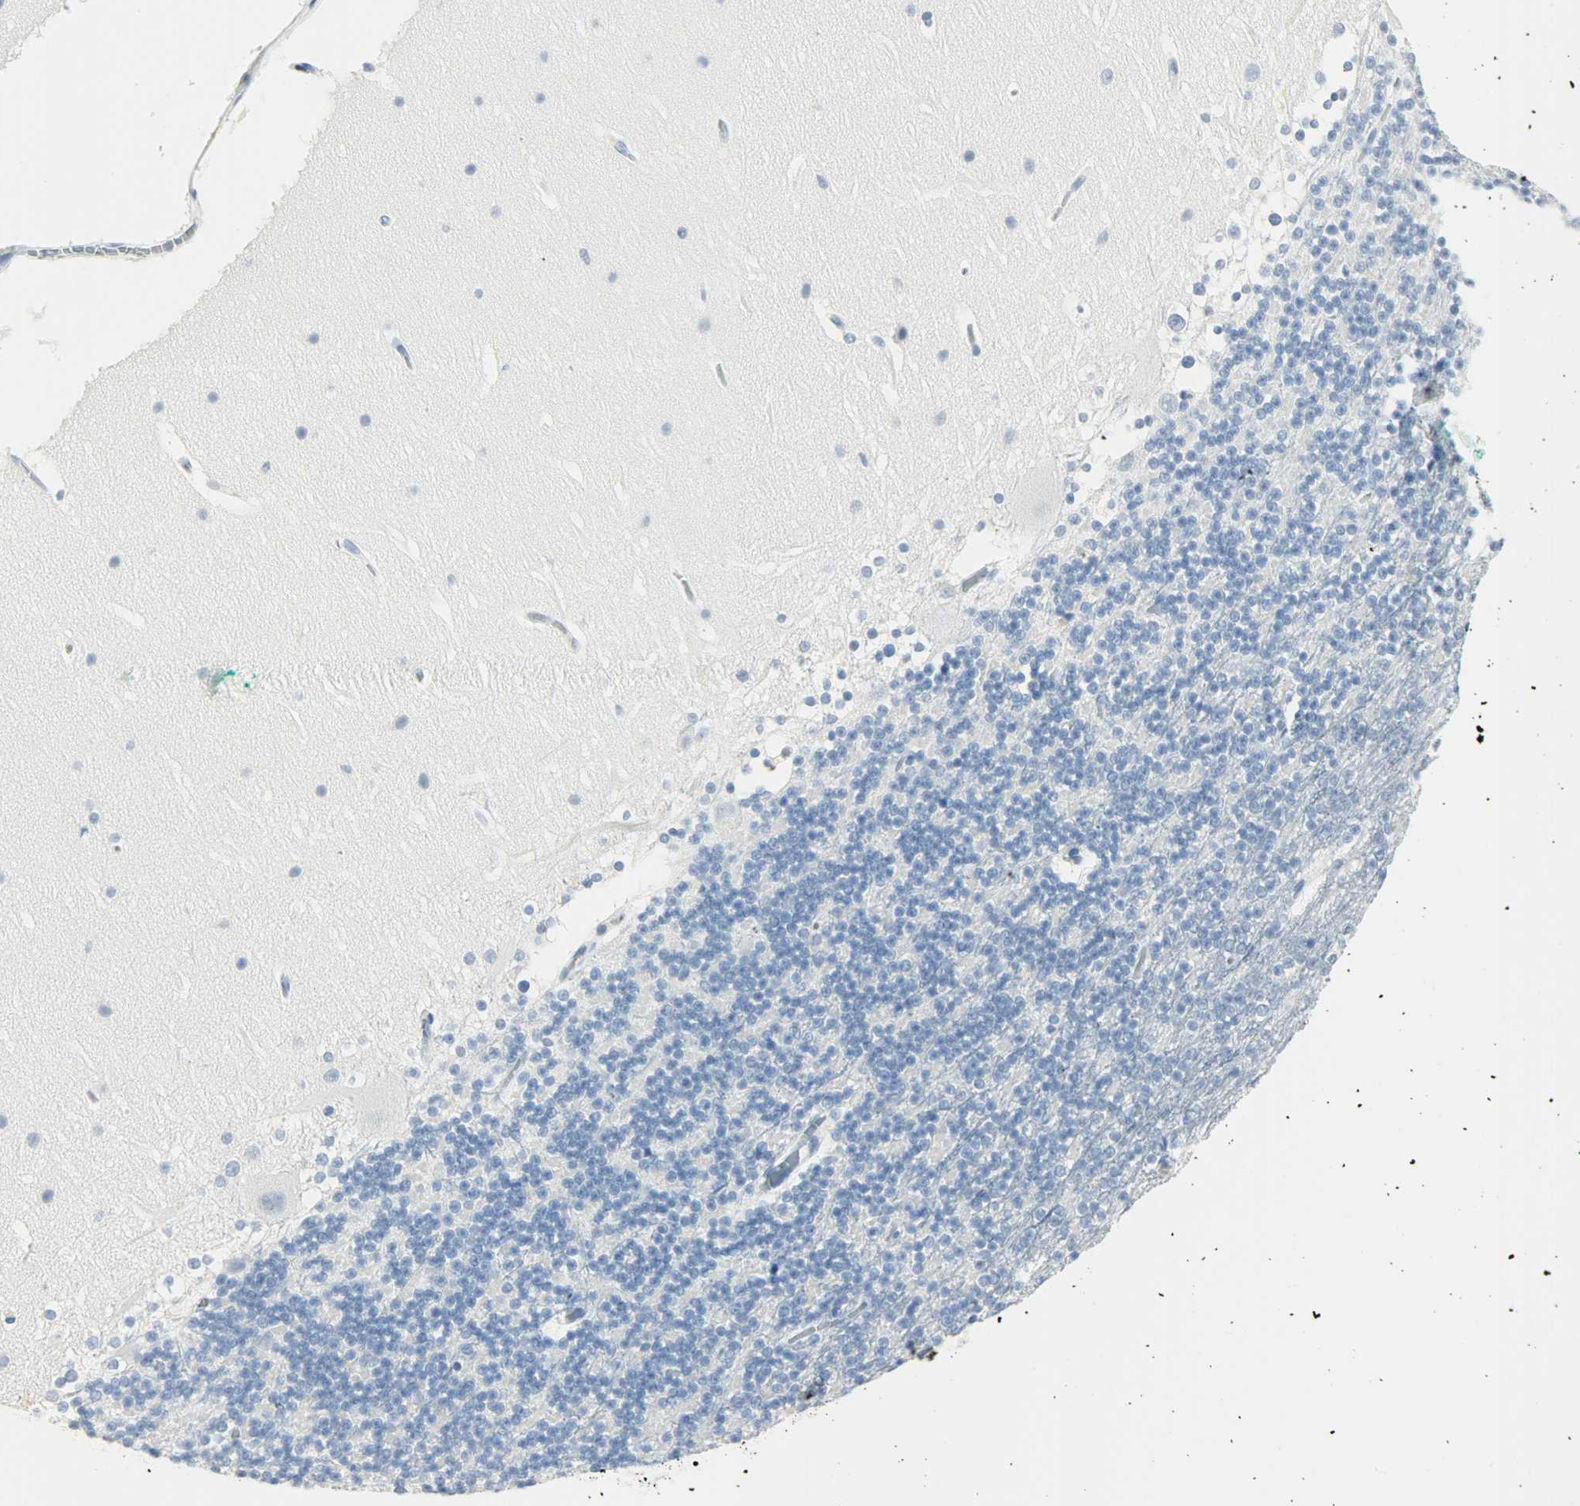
{"staining": {"intensity": "negative", "quantity": "none", "location": "none"}, "tissue": "cerebellum", "cell_type": "Cells in granular layer", "image_type": "normal", "snomed": [{"axis": "morphology", "description": "Normal tissue, NOS"}, {"axis": "topography", "description": "Cerebellum"}], "caption": "Image shows no significant protein staining in cells in granular layer of unremarkable cerebellum. (DAB (3,3'-diaminobenzidine) IHC with hematoxylin counter stain).", "gene": "PTPN6", "patient": {"sex": "female", "age": 19}}